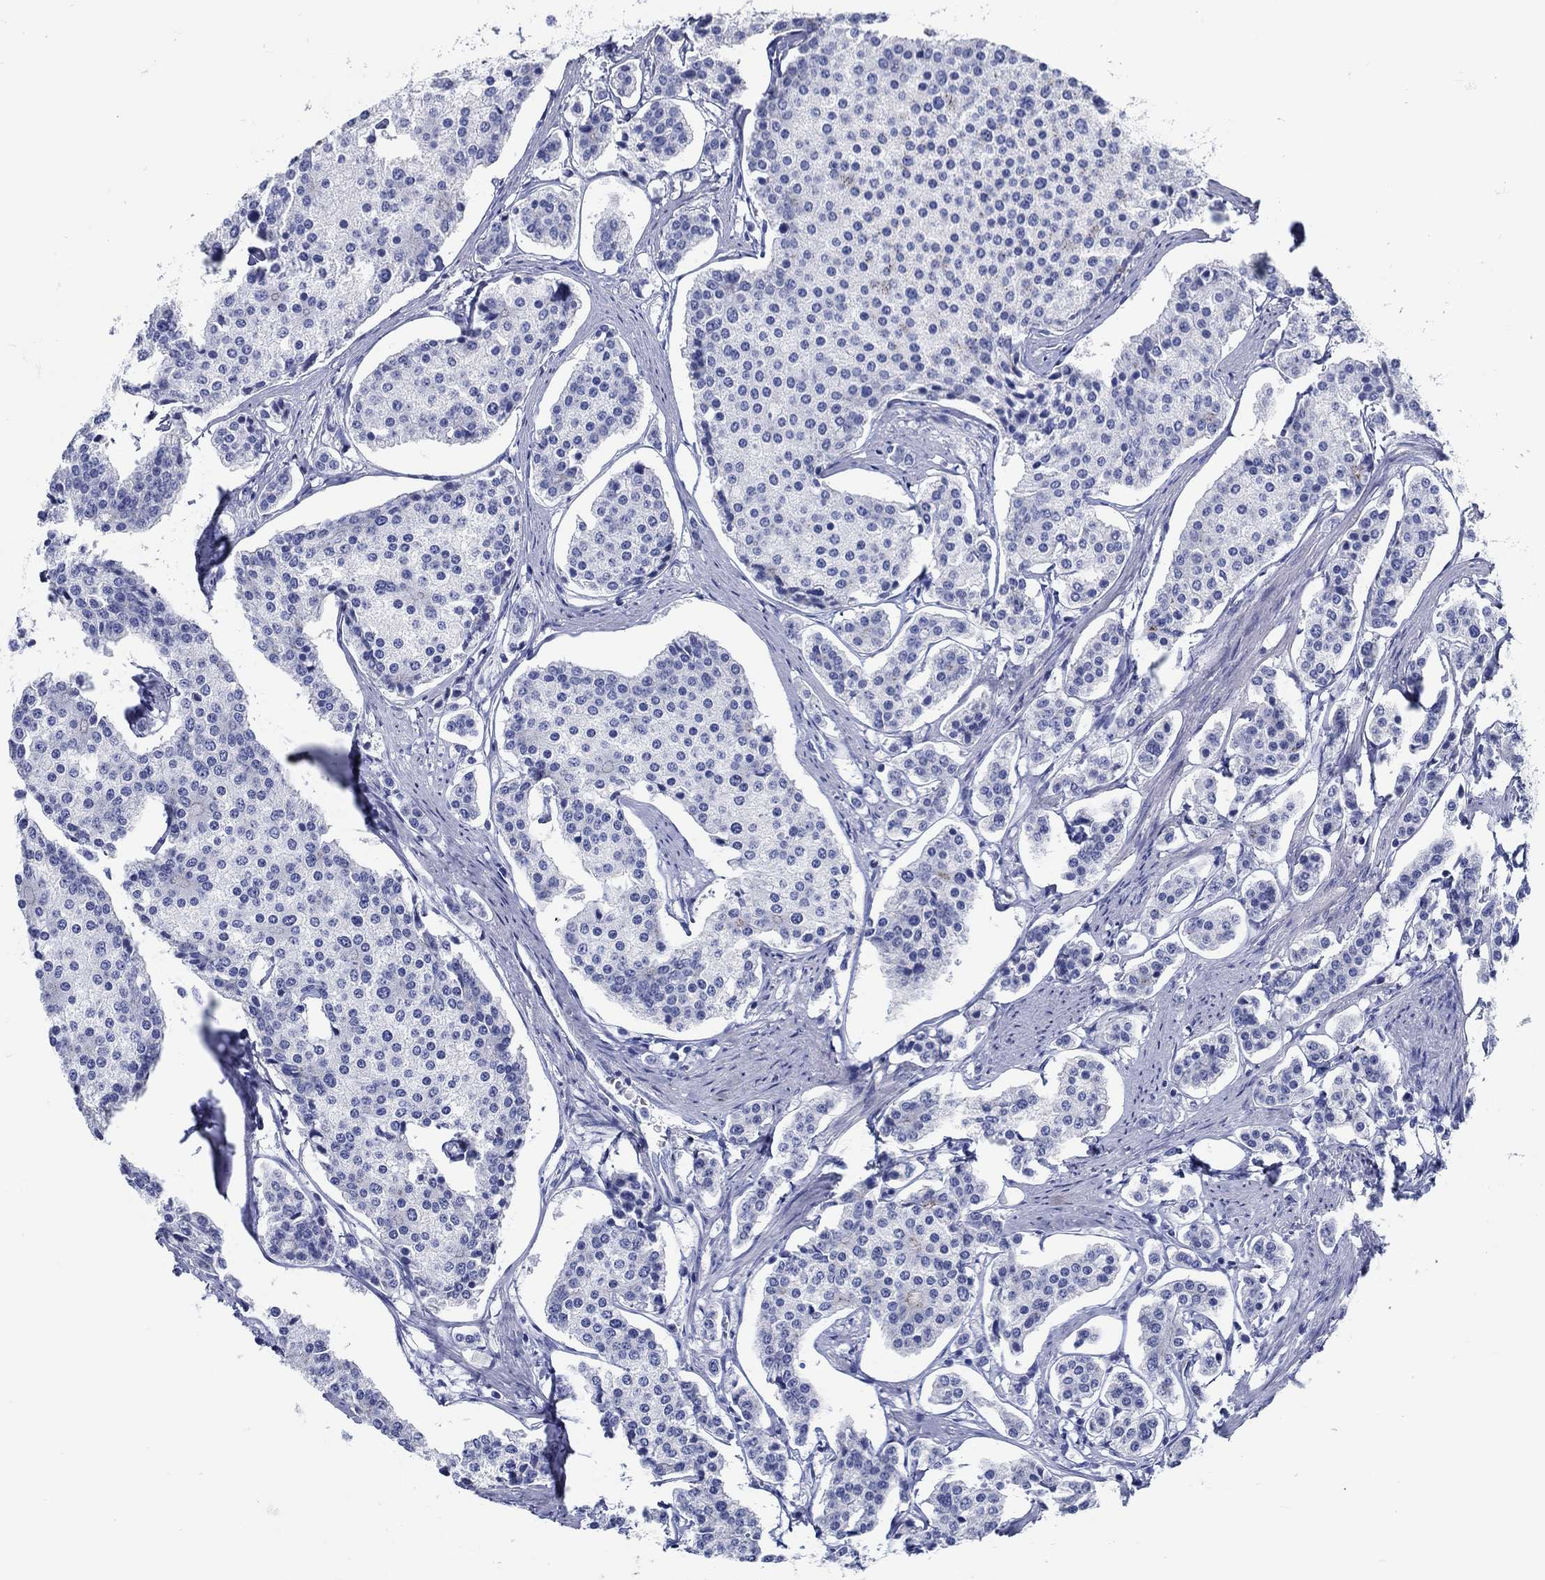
{"staining": {"intensity": "negative", "quantity": "none", "location": "none"}, "tissue": "carcinoid", "cell_type": "Tumor cells", "image_type": "cancer", "snomed": [{"axis": "morphology", "description": "Carcinoid, malignant, NOS"}, {"axis": "topography", "description": "Small intestine"}], "caption": "Photomicrograph shows no significant protein expression in tumor cells of carcinoid.", "gene": "RD3L", "patient": {"sex": "female", "age": 65}}